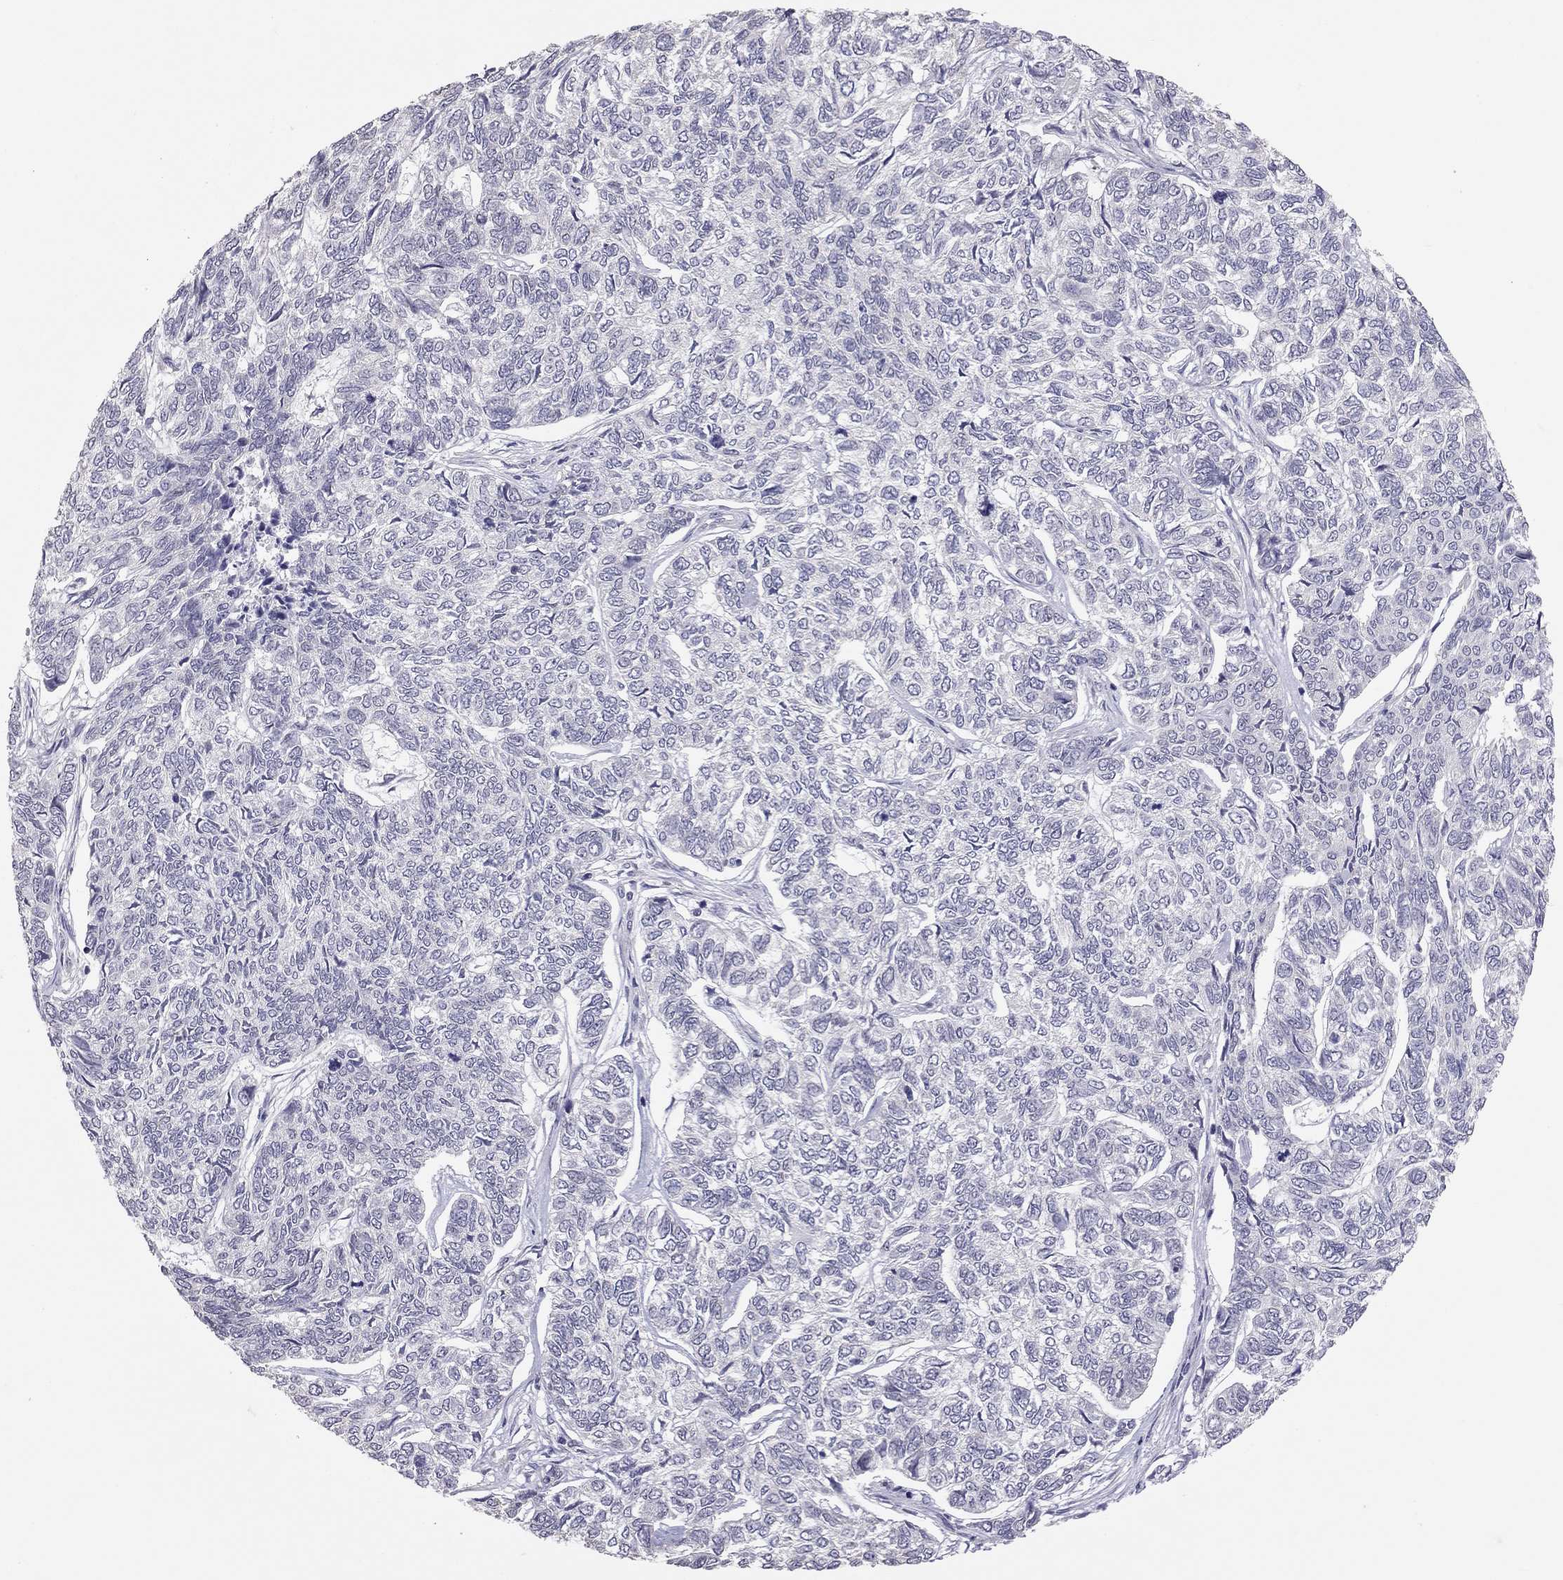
{"staining": {"intensity": "negative", "quantity": "none", "location": "none"}, "tissue": "skin cancer", "cell_type": "Tumor cells", "image_type": "cancer", "snomed": [{"axis": "morphology", "description": "Basal cell carcinoma"}, {"axis": "topography", "description": "Skin"}], "caption": "Skin basal cell carcinoma was stained to show a protein in brown. There is no significant positivity in tumor cells. Nuclei are stained in blue.", "gene": "HSF2BP", "patient": {"sex": "female", "age": 65}}